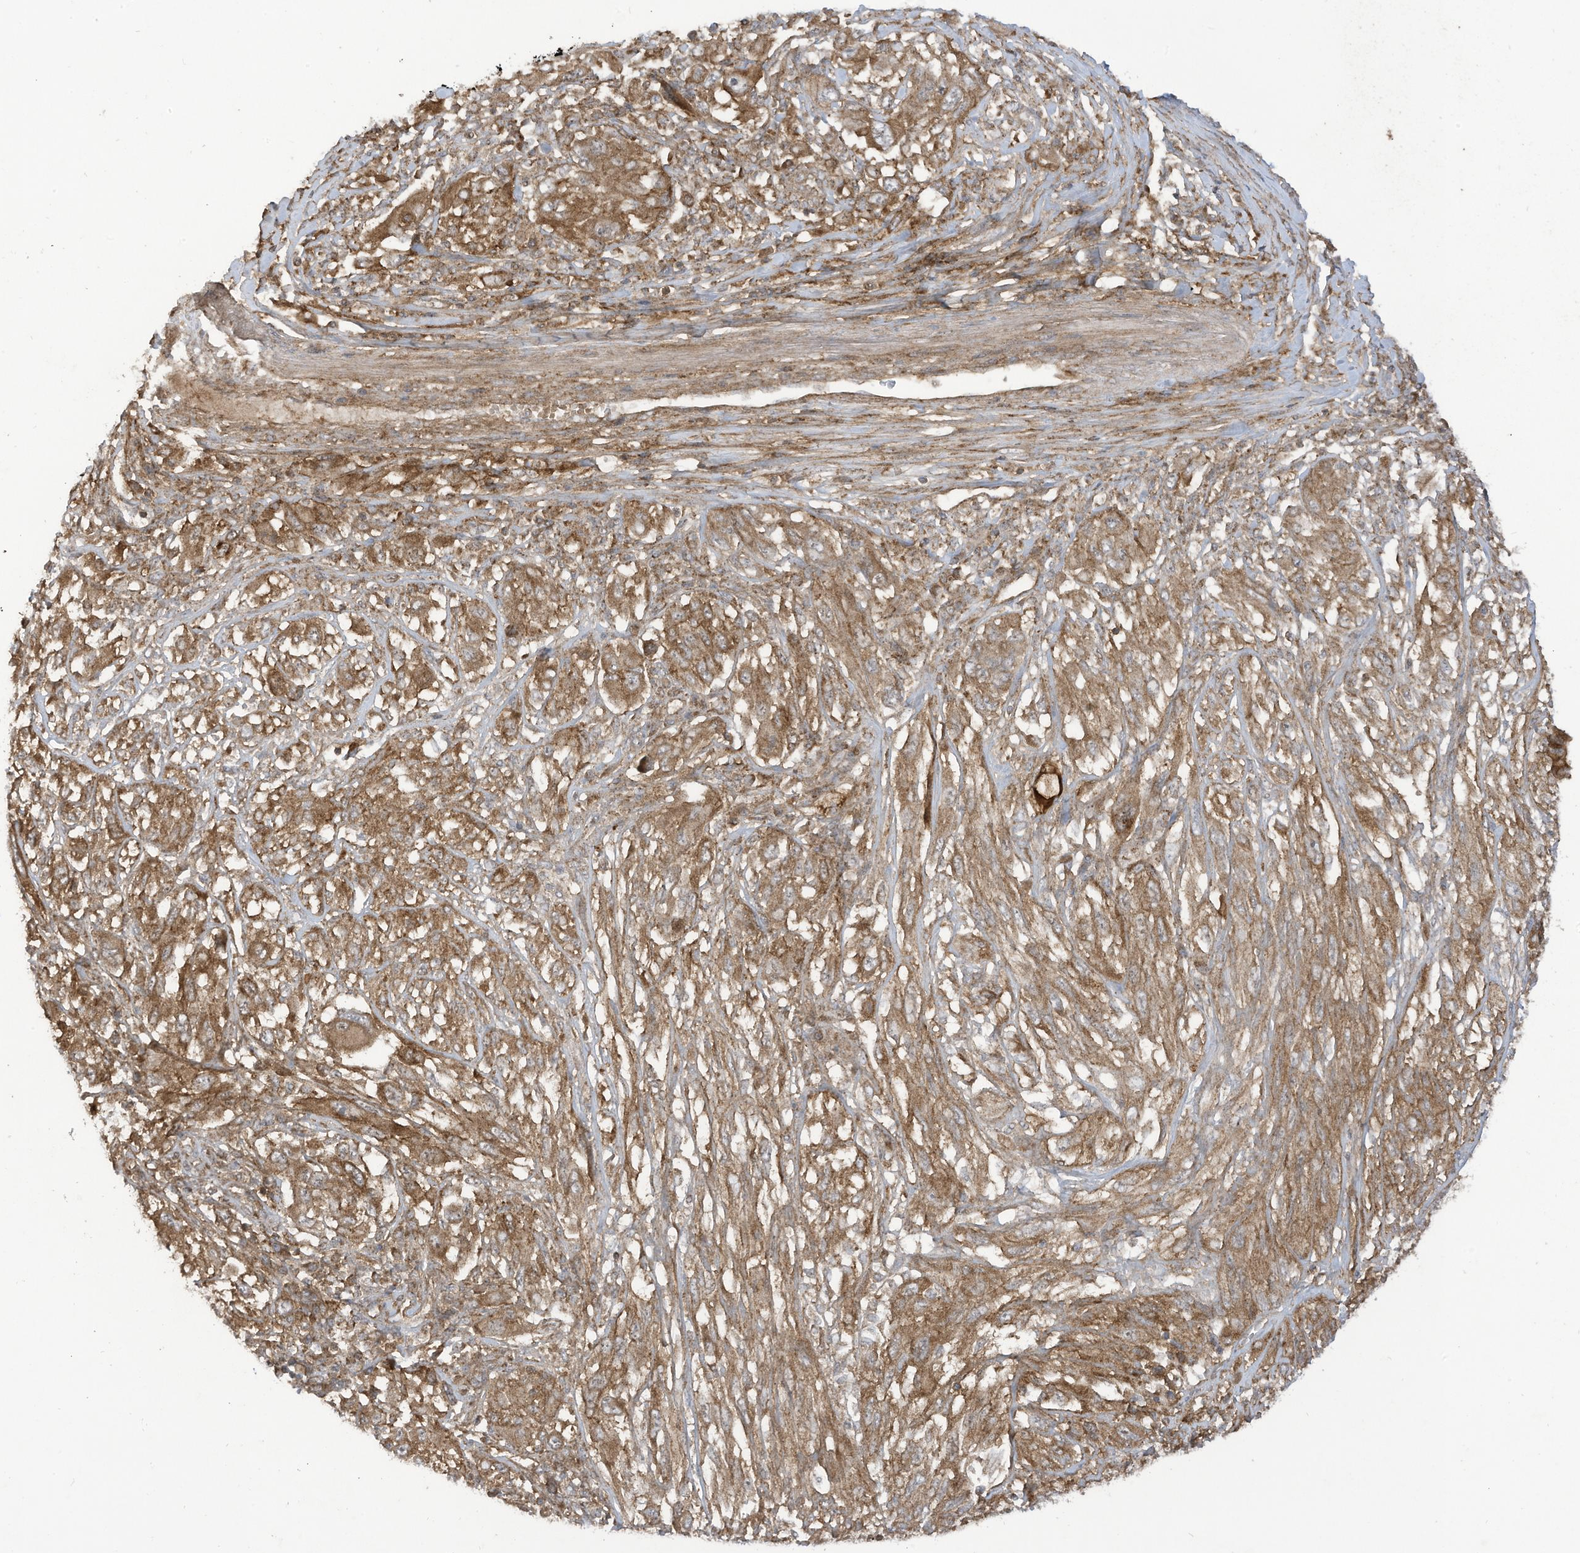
{"staining": {"intensity": "moderate", "quantity": ">75%", "location": "cytoplasmic/membranous"}, "tissue": "melanoma", "cell_type": "Tumor cells", "image_type": "cancer", "snomed": [{"axis": "morphology", "description": "Malignant melanoma, NOS"}, {"axis": "topography", "description": "Skin"}], "caption": "Human melanoma stained for a protein (brown) displays moderate cytoplasmic/membranous positive expression in approximately >75% of tumor cells.", "gene": "REPS1", "patient": {"sex": "female", "age": 91}}